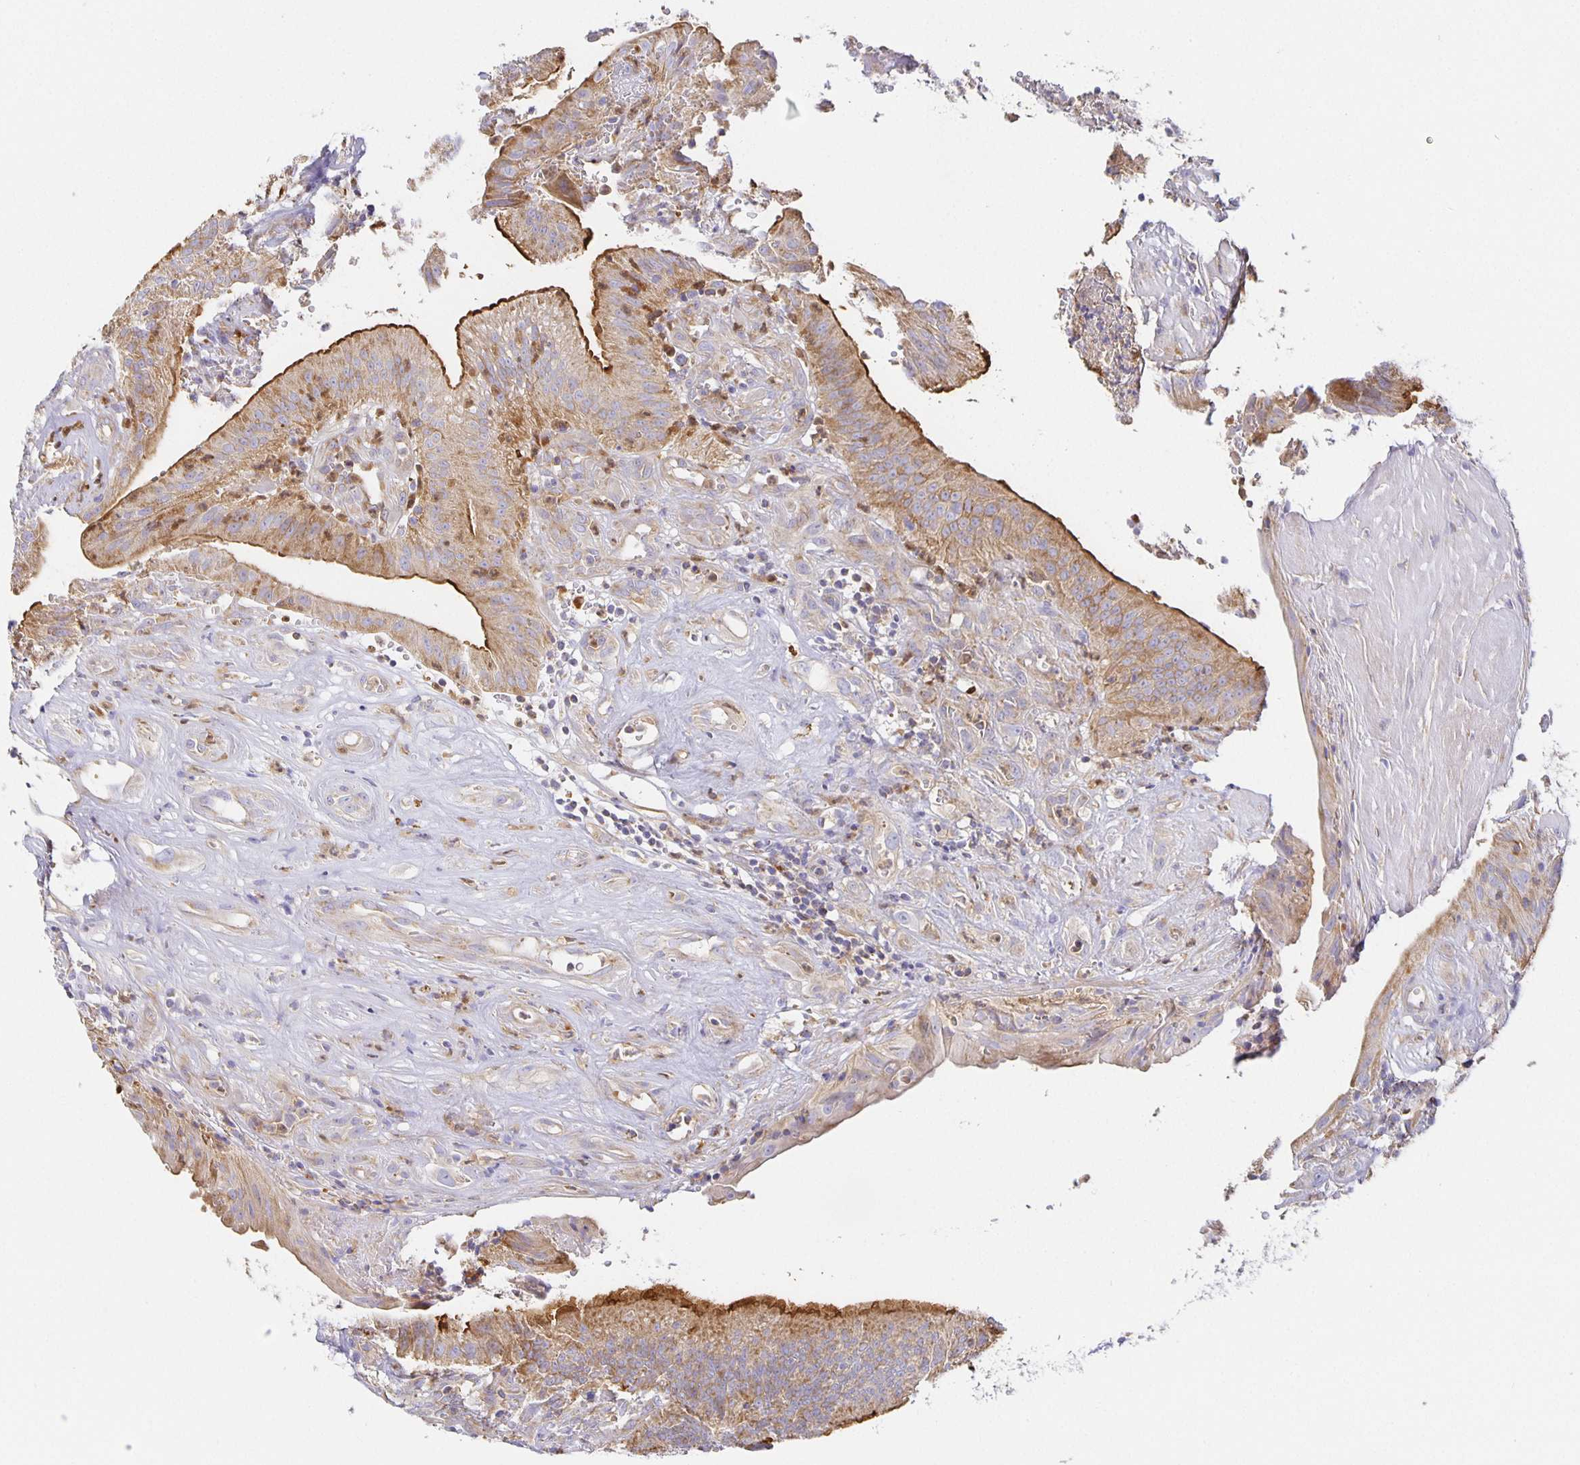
{"staining": {"intensity": "moderate", "quantity": "25%-75%", "location": "cytoplasmic/membranous"}, "tissue": "head and neck cancer", "cell_type": "Tumor cells", "image_type": "cancer", "snomed": [{"axis": "morphology", "description": "Adenocarcinoma, NOS"}, {"axis": "topography", "description": "Head-Neck"}], "caption": "Immunohistochemical staining of head and neck cancer reveals medium levels of moderate cytoplasmic/membranous protein expression in about 25%-75% of tumor cells.", "gene": "FLRT3", "patient": {"sex": "male", "age": 44}}